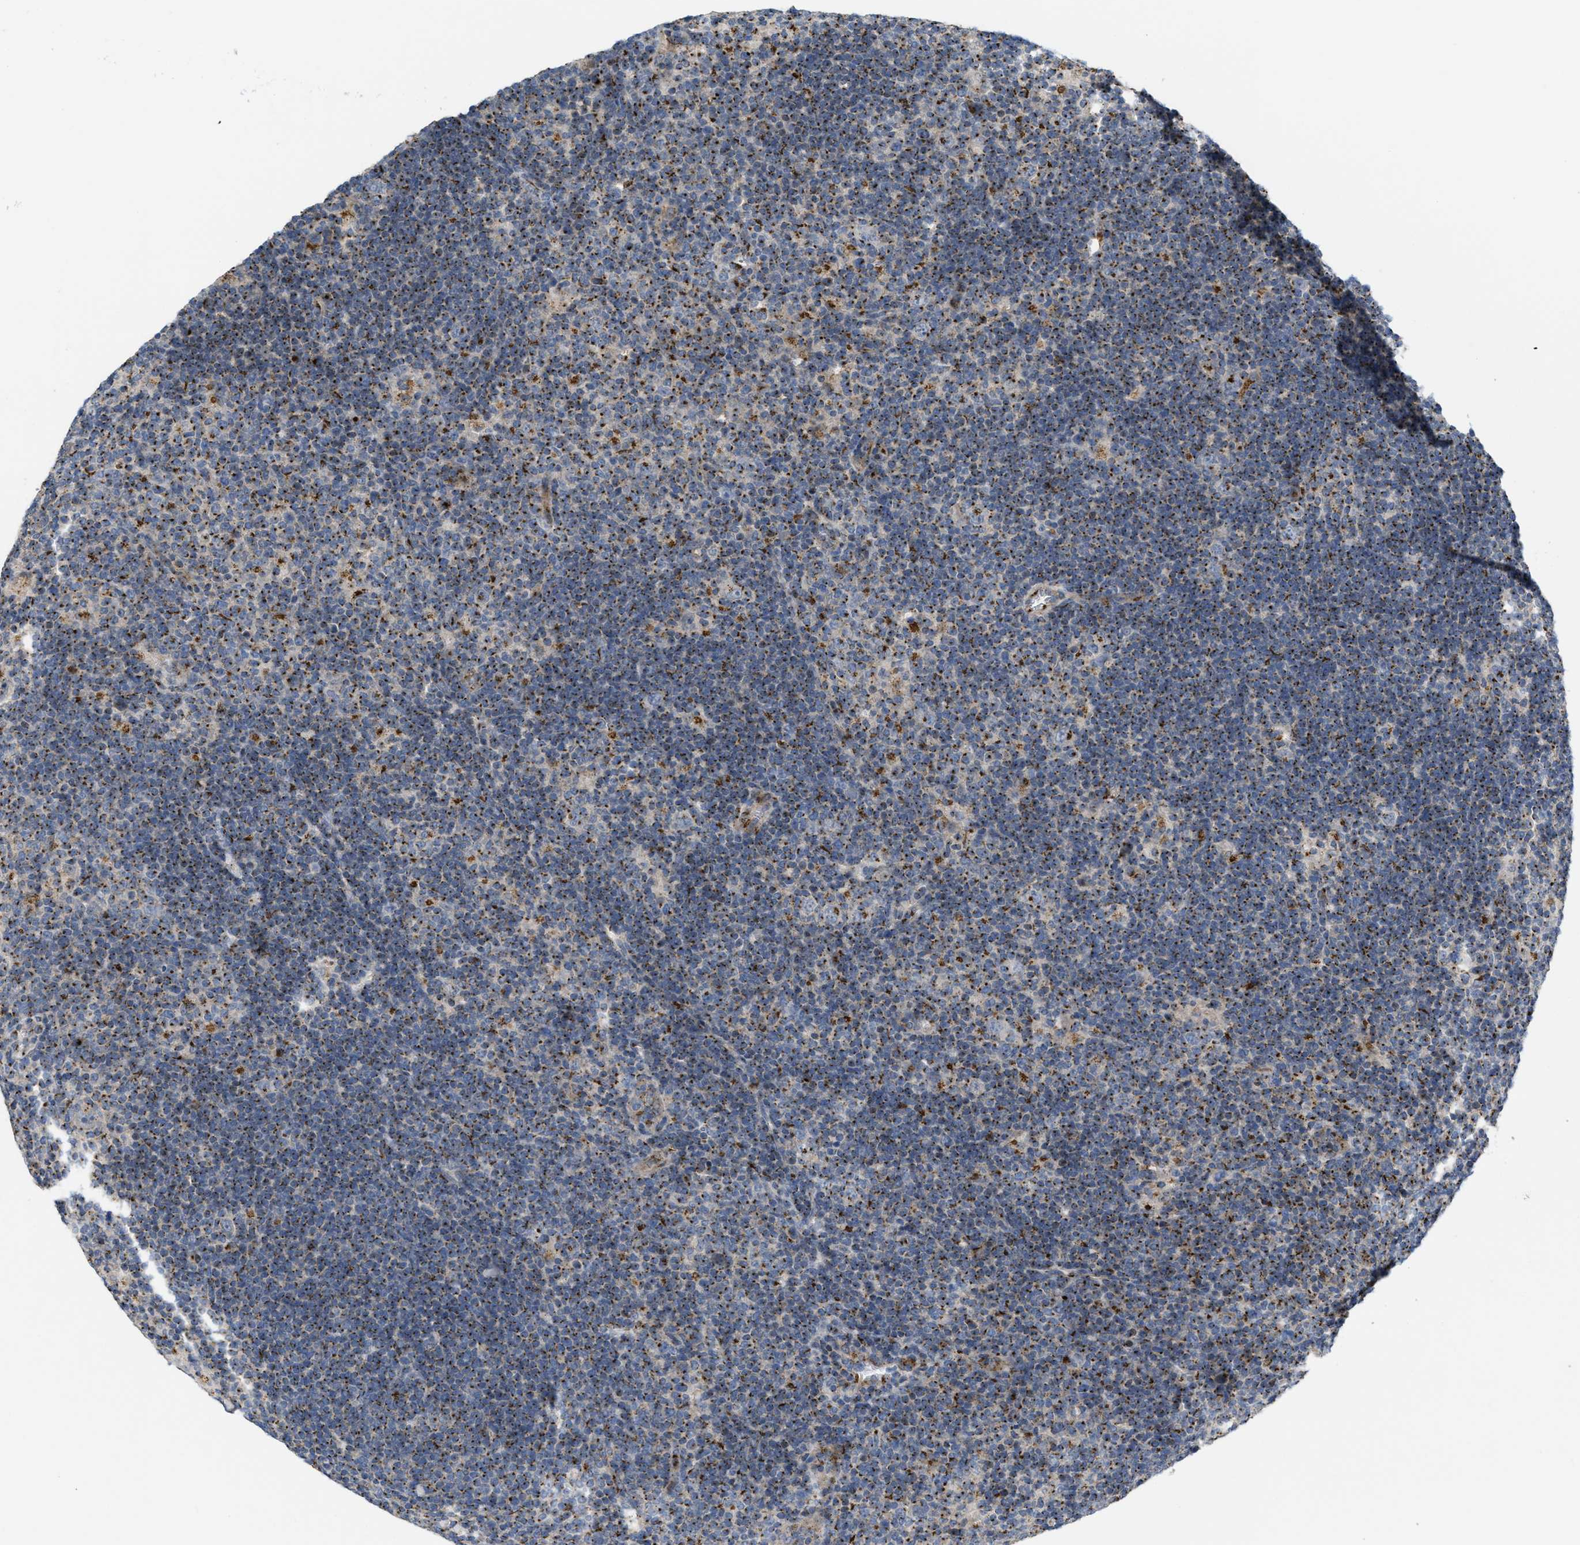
{"staining": {"intensity": "negative", "quantity": "none", "location": "none"}, "tissue": "lymphoma", "cell_type": "Tumor cells", "image_type": "cancer", "snomed": [{"axis": "morphology", "description": "Hodgkin's disease, NOS"}, {"axis": "topography", "description": "Lymph node"}], "caption": "A micrograph of human Hodgkin's disease is negative for staining in tumor cells.", "gene": "ZNF70", "patient": {"sex": "female", "age": 57}}